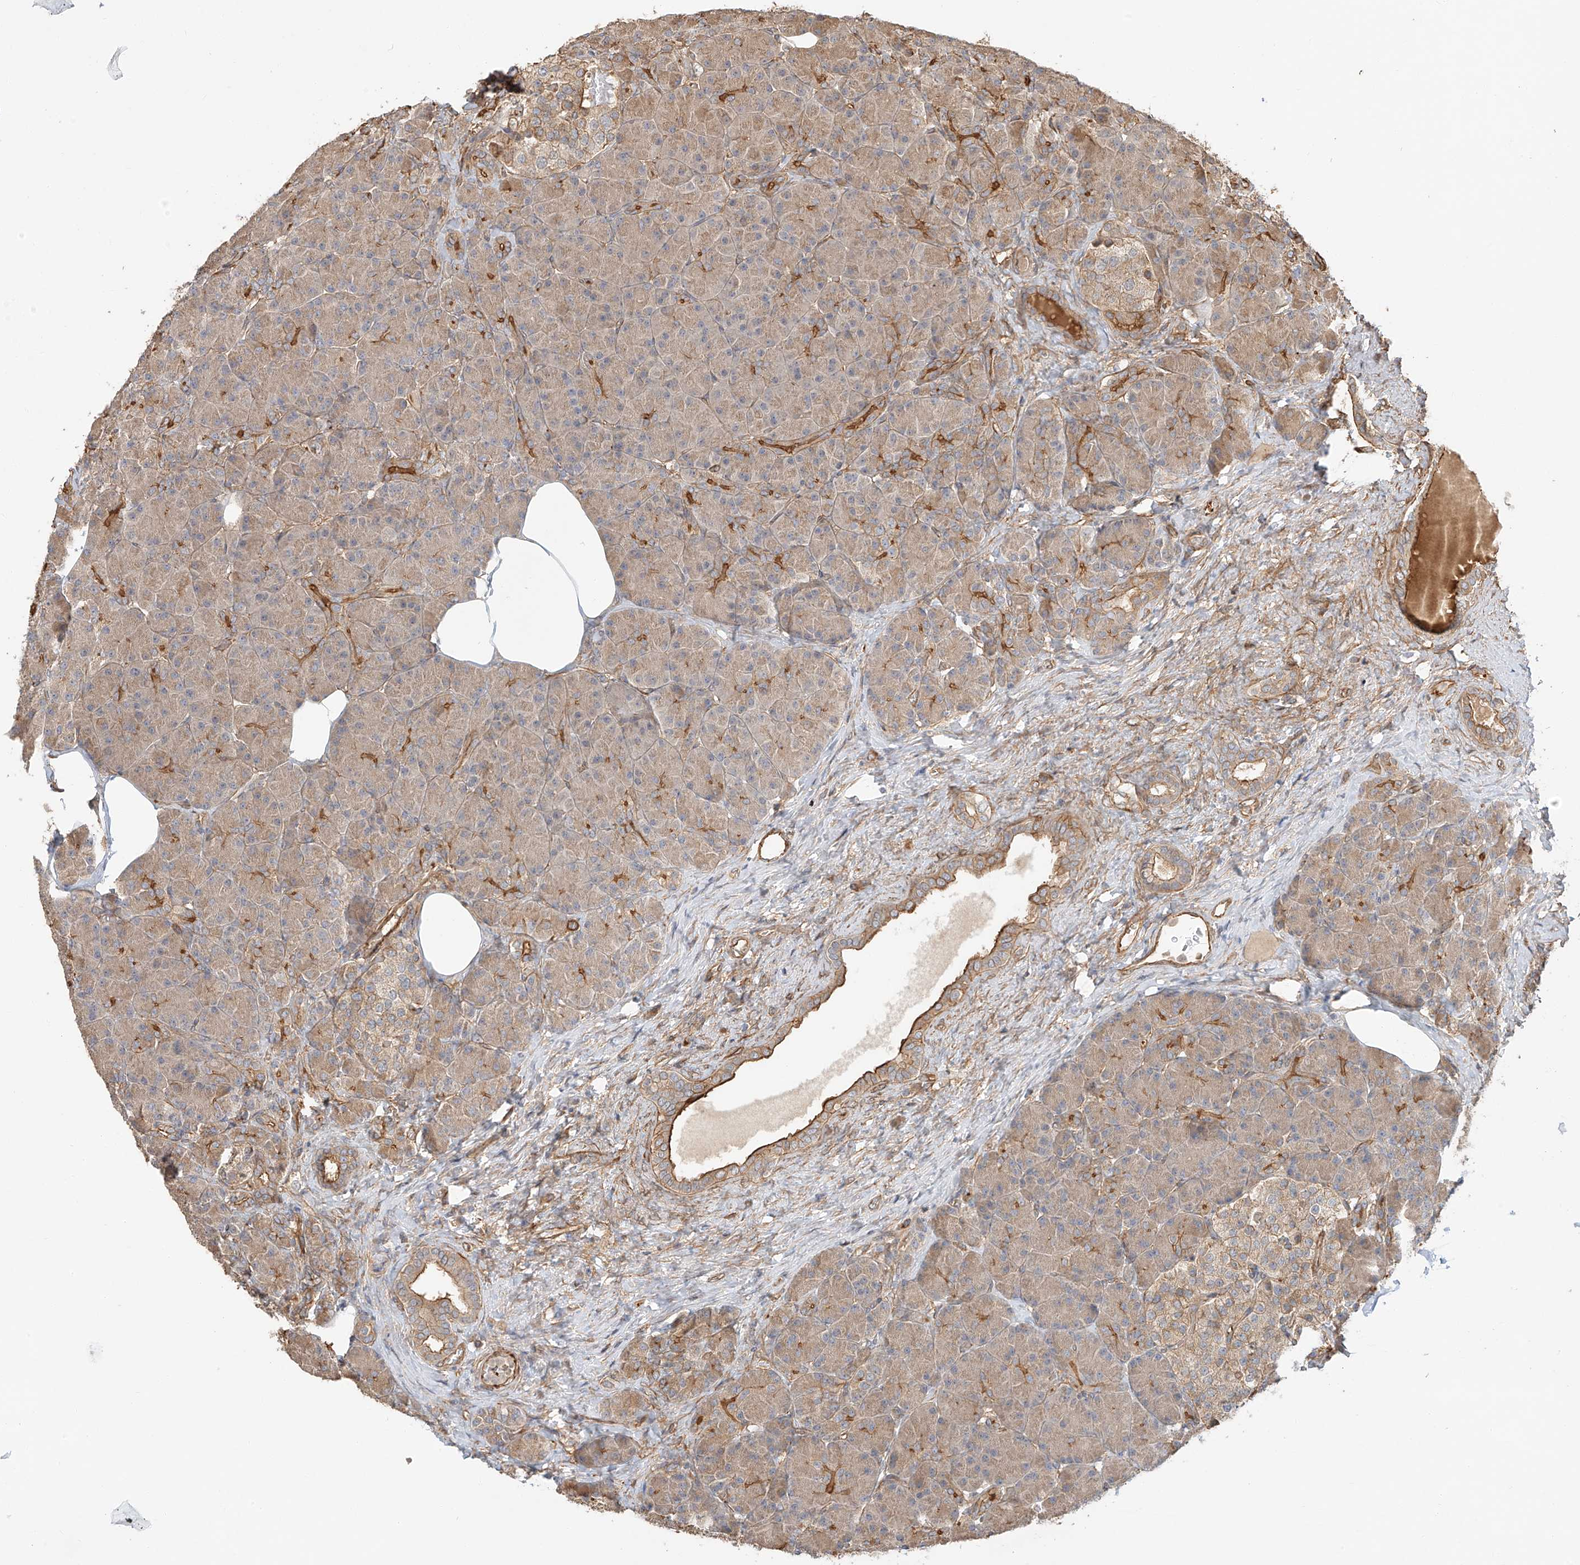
{"staining": {"intensity": "moderate", "quantity": ">75%", "location": "cytoplasmic/membranous"}, "tissue": "pancreas", "cell_type": "Exocrine glandular cells", "image_type": "normal", "snomed": [{"axis": "morphology", "description": "Normal tissue, NOS"}, {"axis": "topography", "description": "Pancreas"}], "caption": "Pancreas stained for a protein exhibits moderate cytoplasmic/membranous positivity in exocrine glandular cells.", "gene": "CSMD3", "patient": {"sex": "female", "age": 43}}